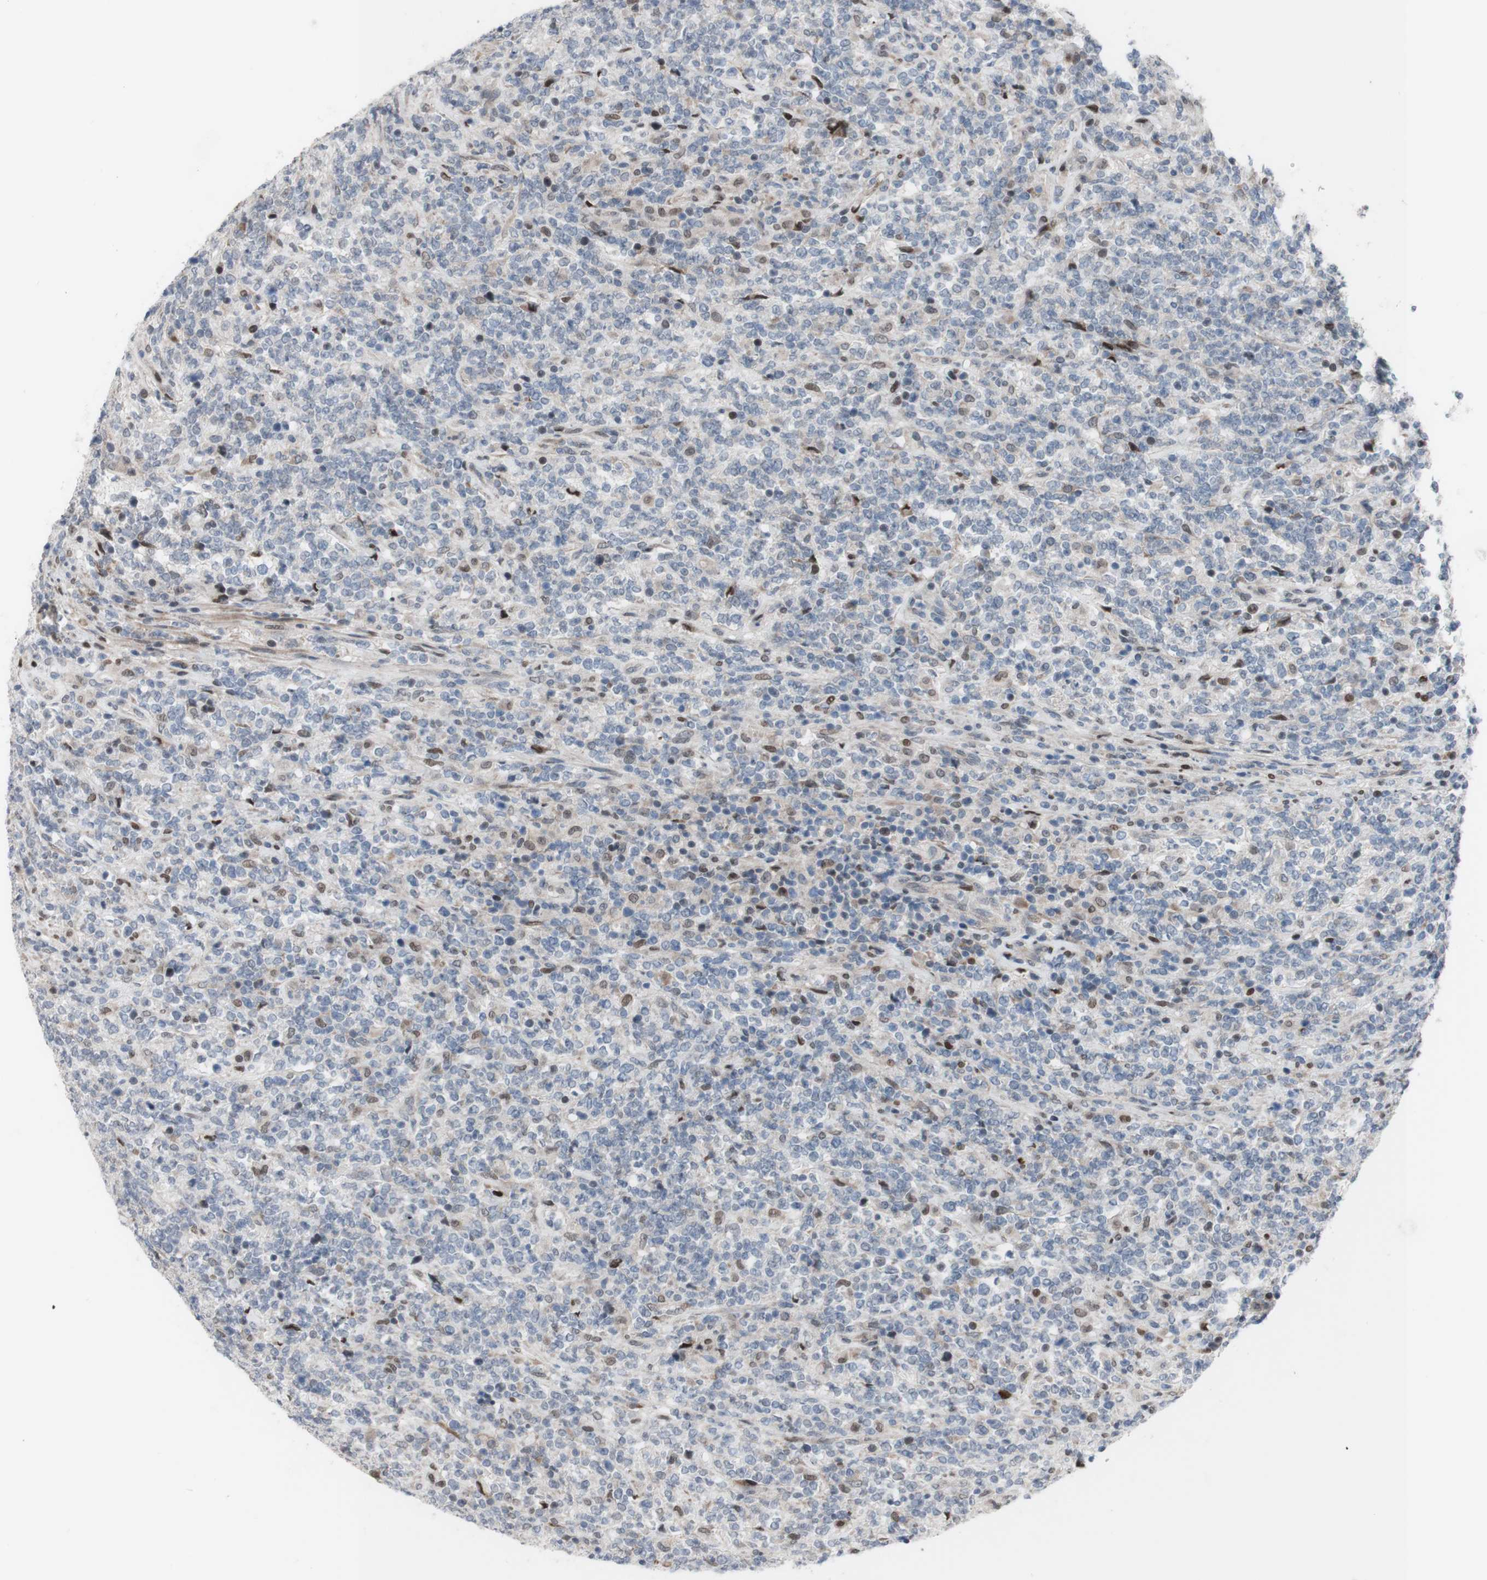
{"staining": {"intensity": "negative", "quantity": "none", "location": "none"}, "tissue": "lymphoma", "cell_type": "Tumor cells", "image_type": "cancer", "snomed": [{"axis": "morphology", "description": "Malignant lymphoma, non-Hodgkin's type, High grade"}, {"axis": "topography", "description": "Soft tissue"}], "caption": "A high-resolution photomicrograph shows immunohistochemistry (IHC) staining of lymphoma, which demonstrates no significant positivity in tumor cells.", "gene": "PHTF2", "patient": {"sex": "male", "age": 18}}